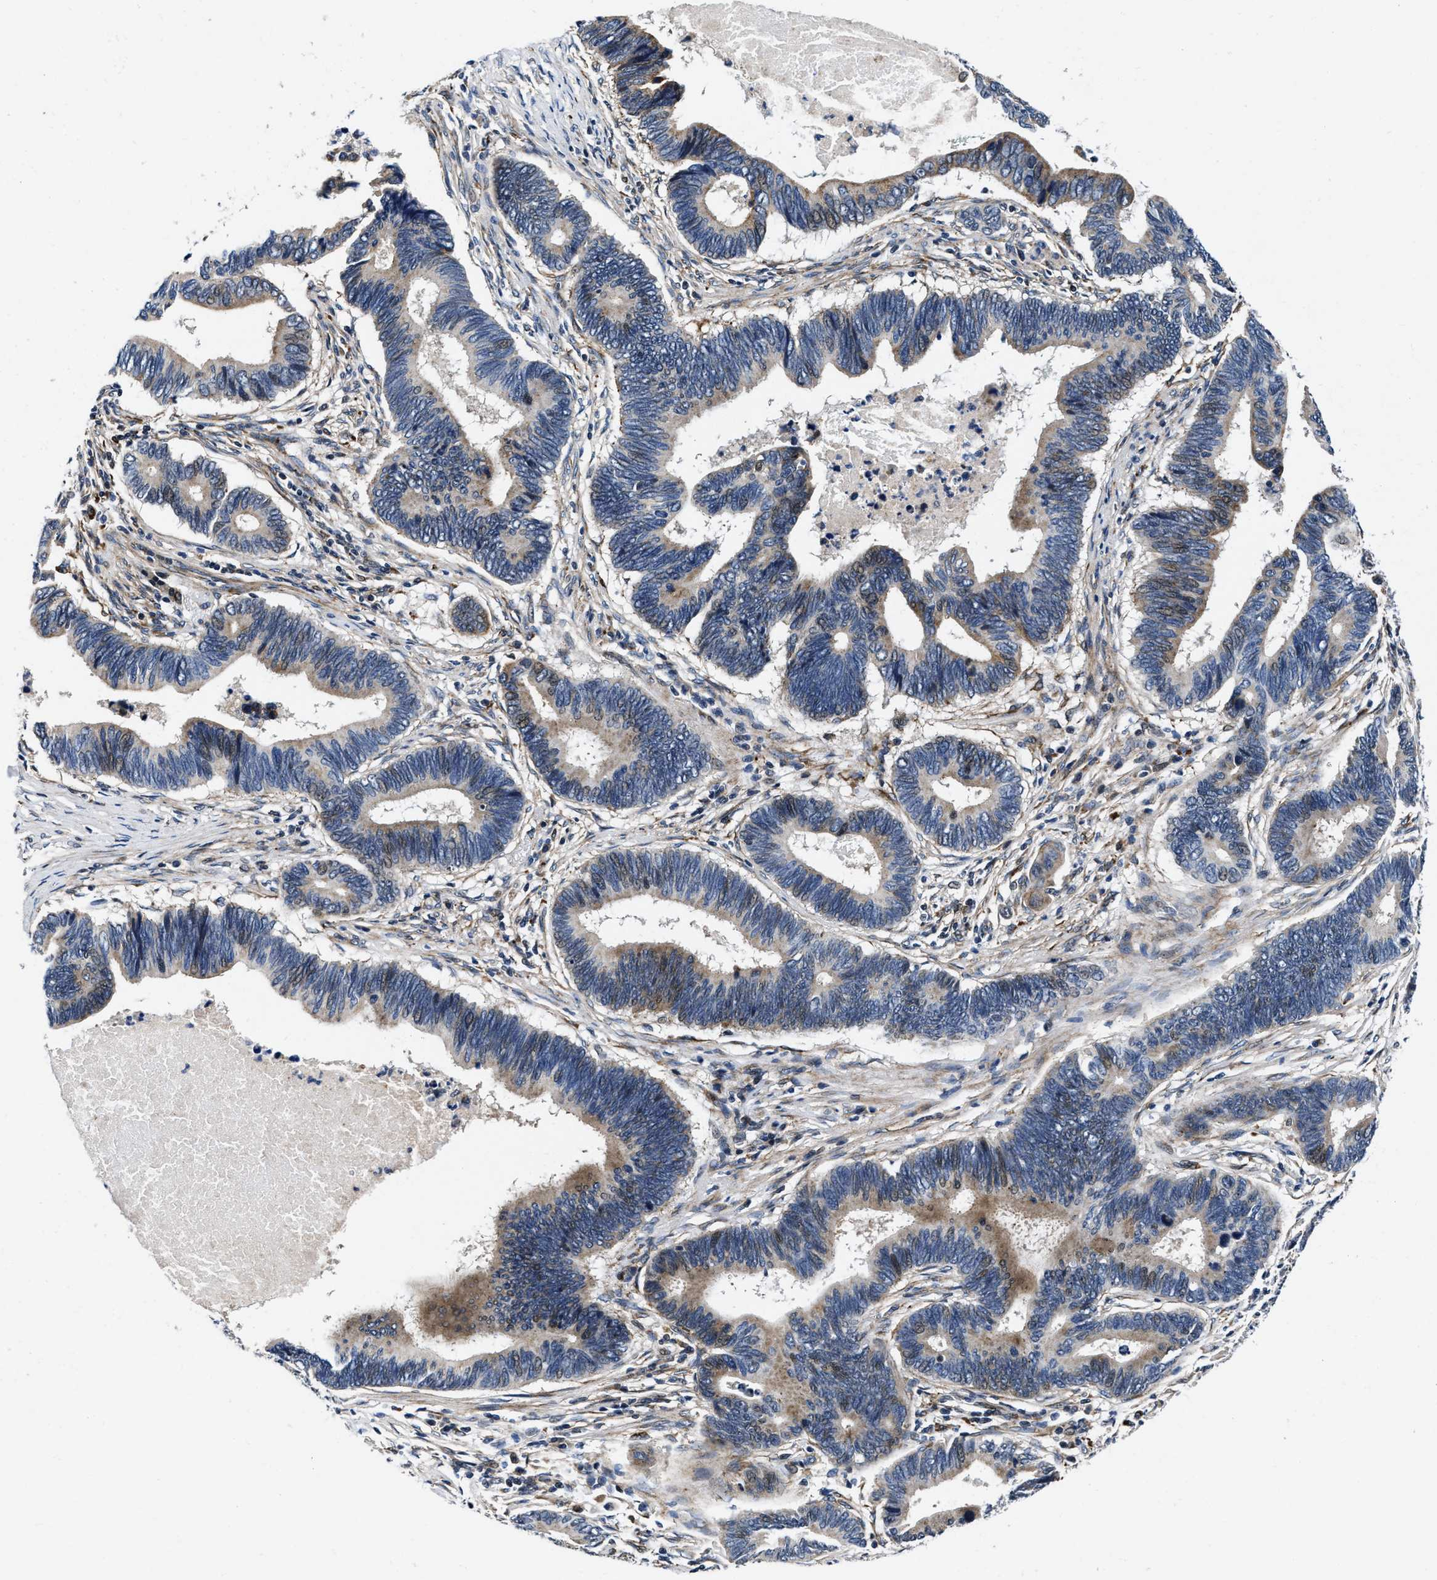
{"staining": {"intensity": "weak", "quantity": "25%-75%", "location": "cytoplasmic/membranous"}, "tissue": "pancreatic cancer", "cell_type": "Tumor cells", "image_type": "cancer", "snomed": [{"axis": "morphology", "description": "Adenocarcinoma, NOS"}, {"axis": "topography", "description": "Pancreas"}], "caption": "Brown immunohistochemical staining in pancreatic cancer (adenocarcinoma) shows weak cytoplasmic/membranous expression in approximately 25%-75% of tumor cells.", "gene": "C2orf66", "patient": {"sex": "female", "age": 70}}